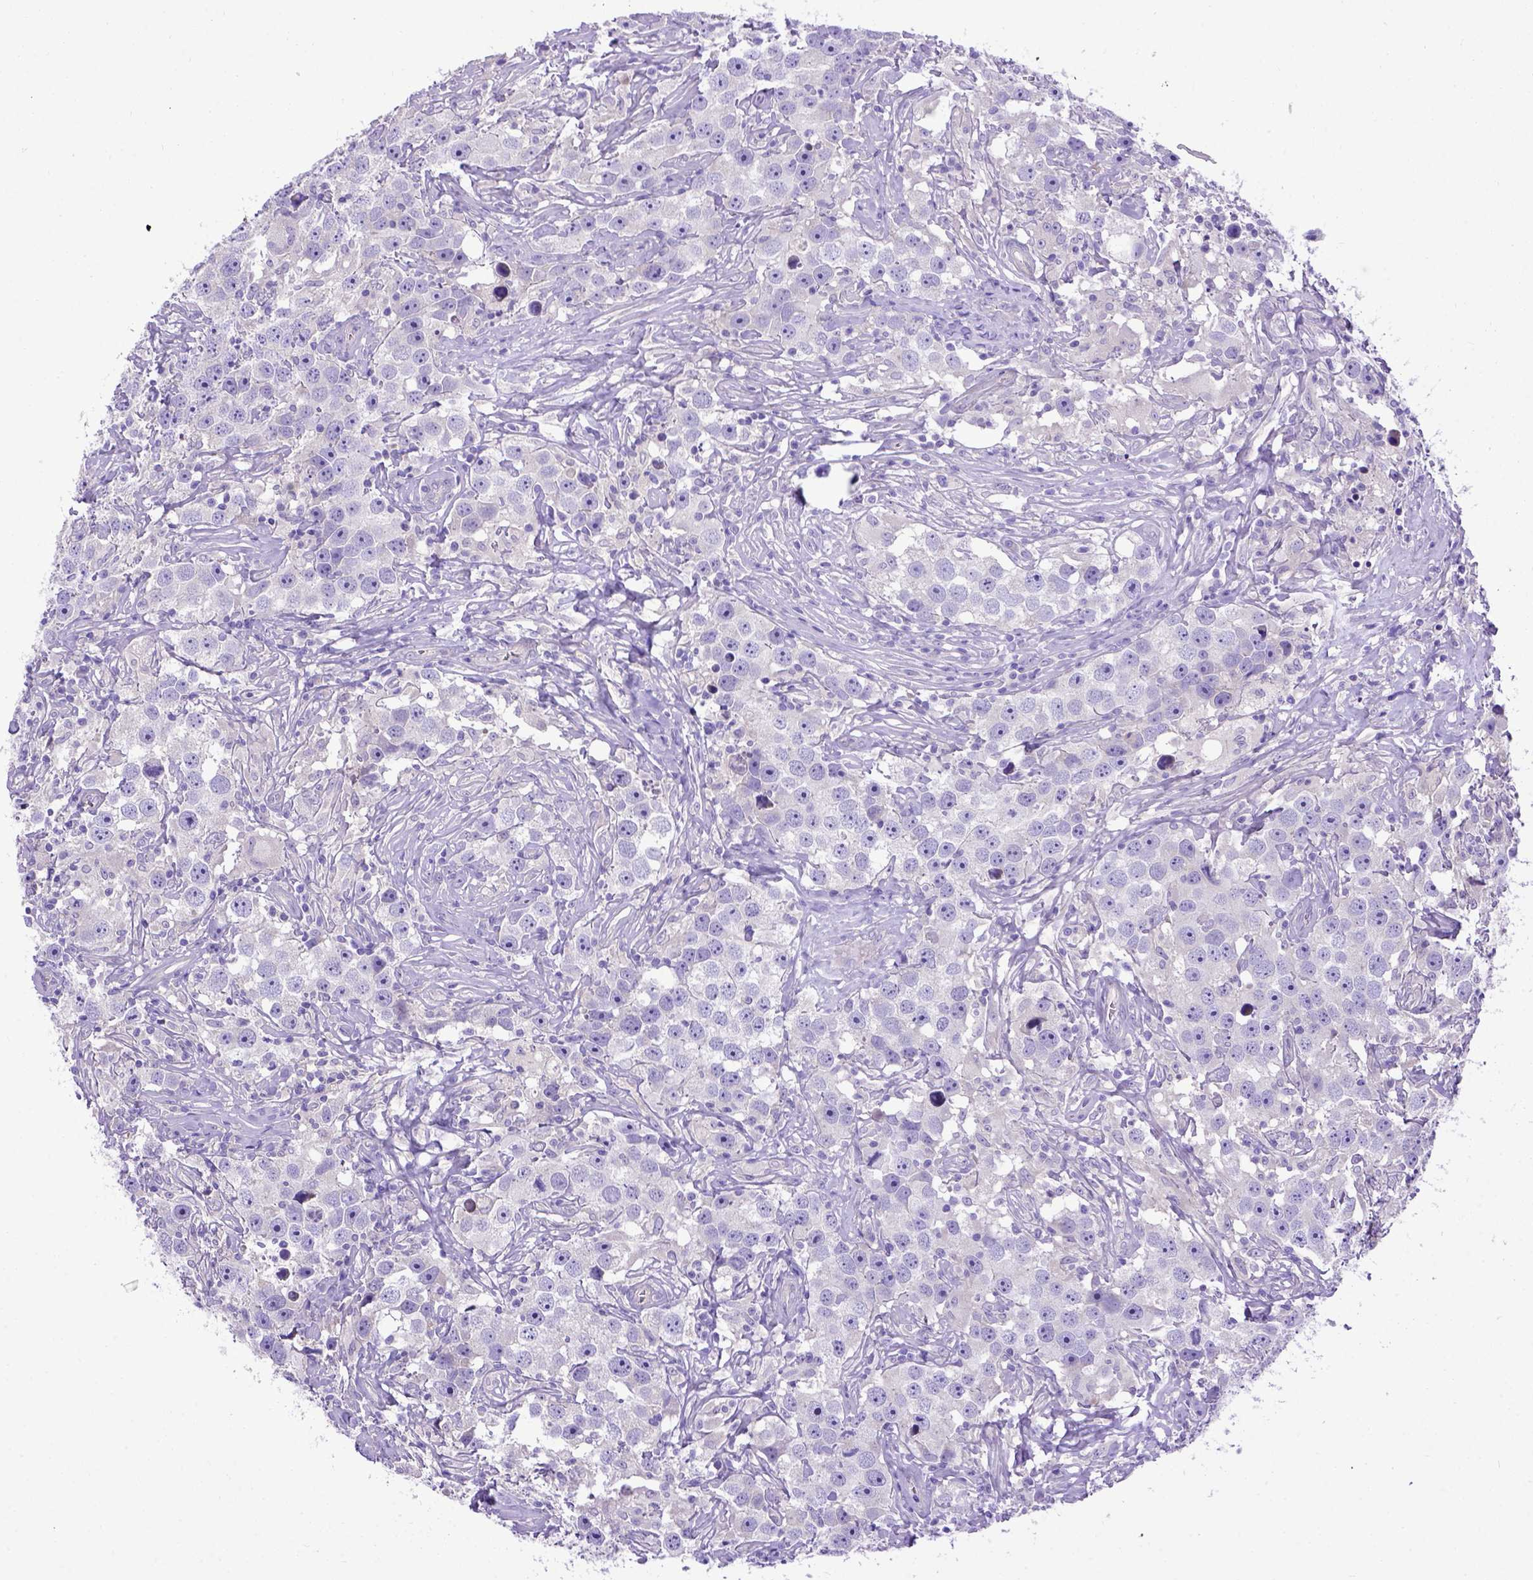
{"staining": {"intensity": "negative", "quantity": "none", "location": "none"}, "tissue": "testis cancer", "cell_type": "Tumor cells", "image_type": "cancer", "snomed": [{"axis": "morphology", "description": "Seminoma, NOS"}, {"axis": "topography", "description": "Testis"}], "caption": "The image demonstrates no staining of tumor cells in seminoma (testis).", "gene": "ADAM12", "patient": {"sex": "male", "age": 49}}